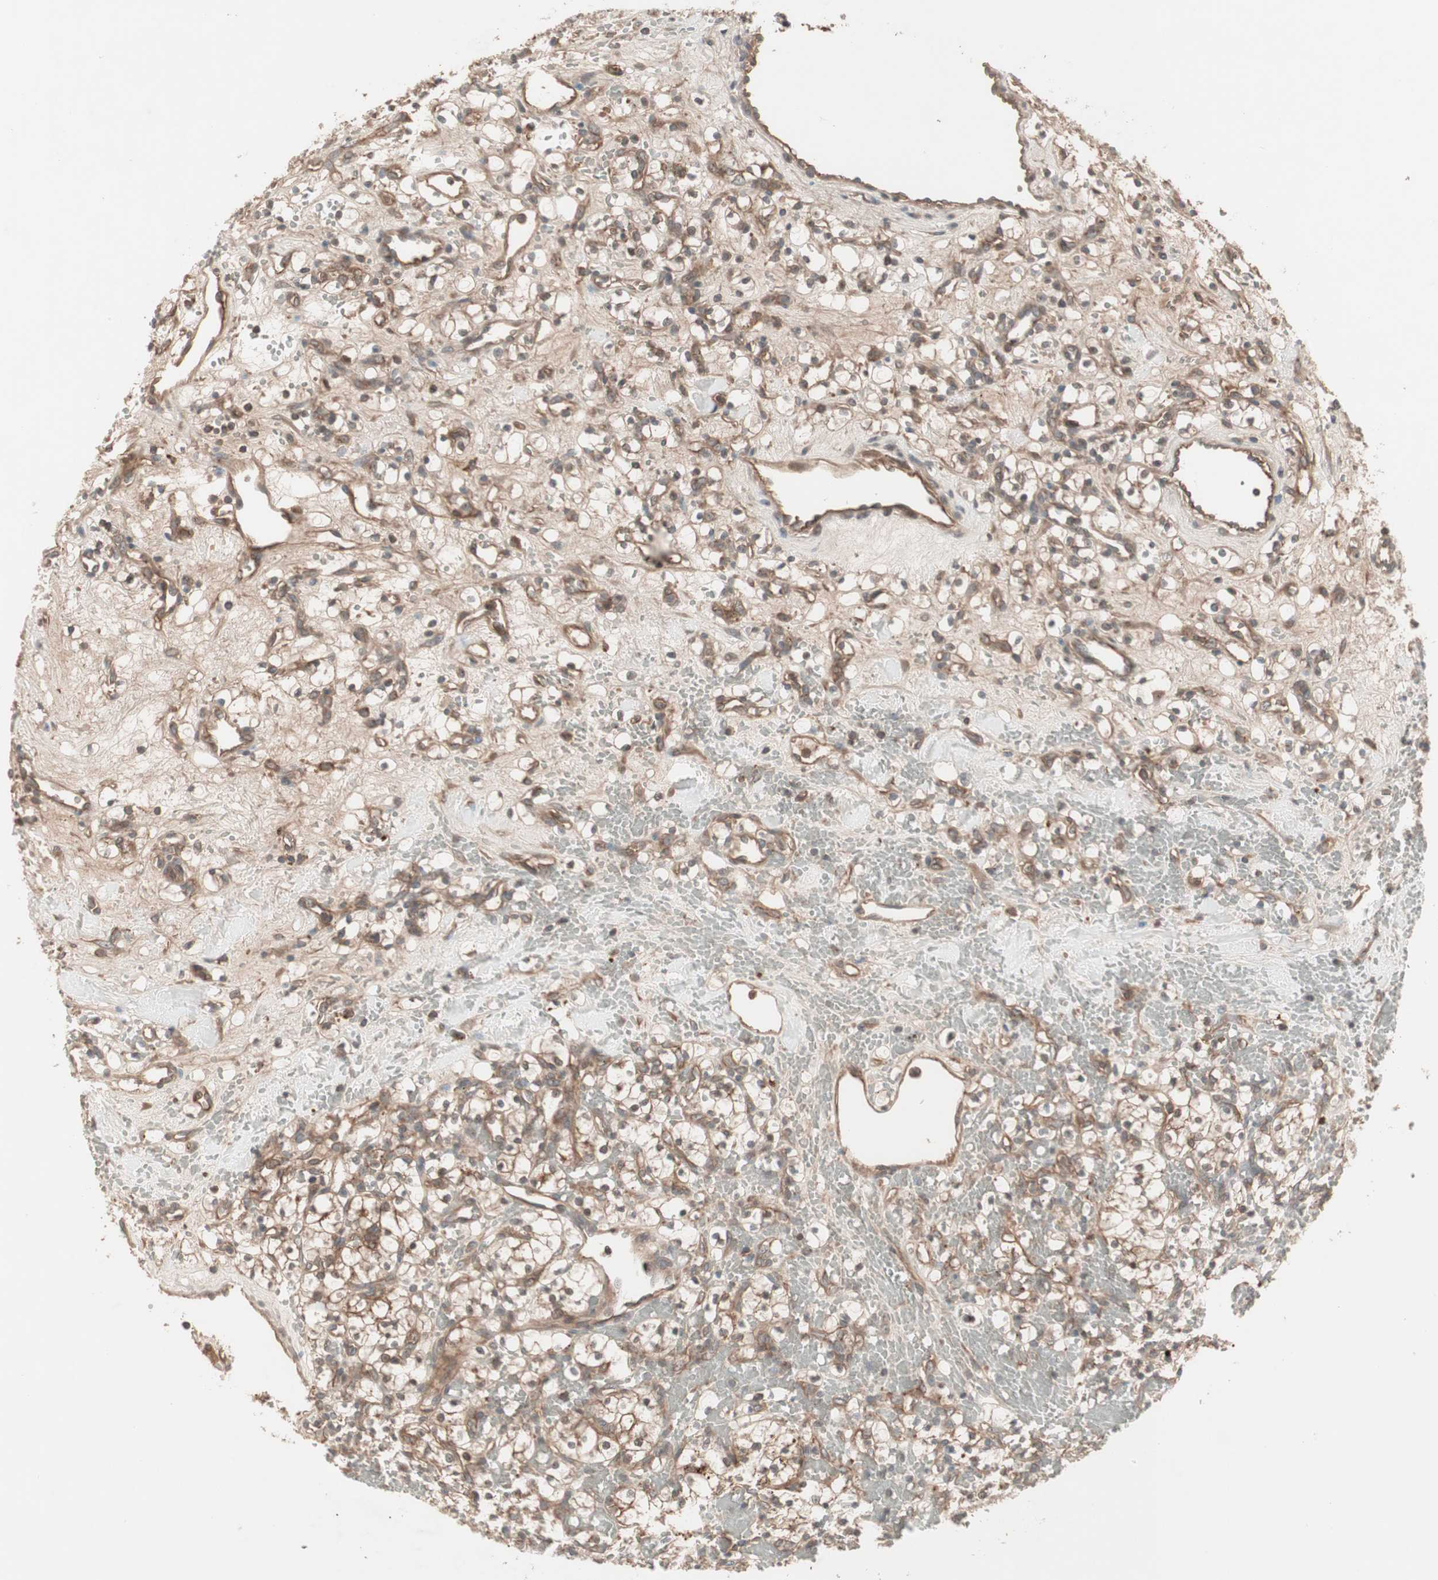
{"staining": {"intensity": "moderate", "quantity": ">75%", "location": "cytoplasmic/membranous"}, "tissue": "renal cancer", "cell_type": "Tumor cells", "image_type": "cancer", "snomed": [{"axis": "morphology", "description": "Adenocarcinoma, NOS"}, {"axis": "topography", "description": "Kidney"}], "caption": "Human renal cancer (adenocarcinoma) stained with a protein marker reveals moderate staining in tumor cells.", "gene": "TFPI", "patient": {"sex": "female", "age": 60}}